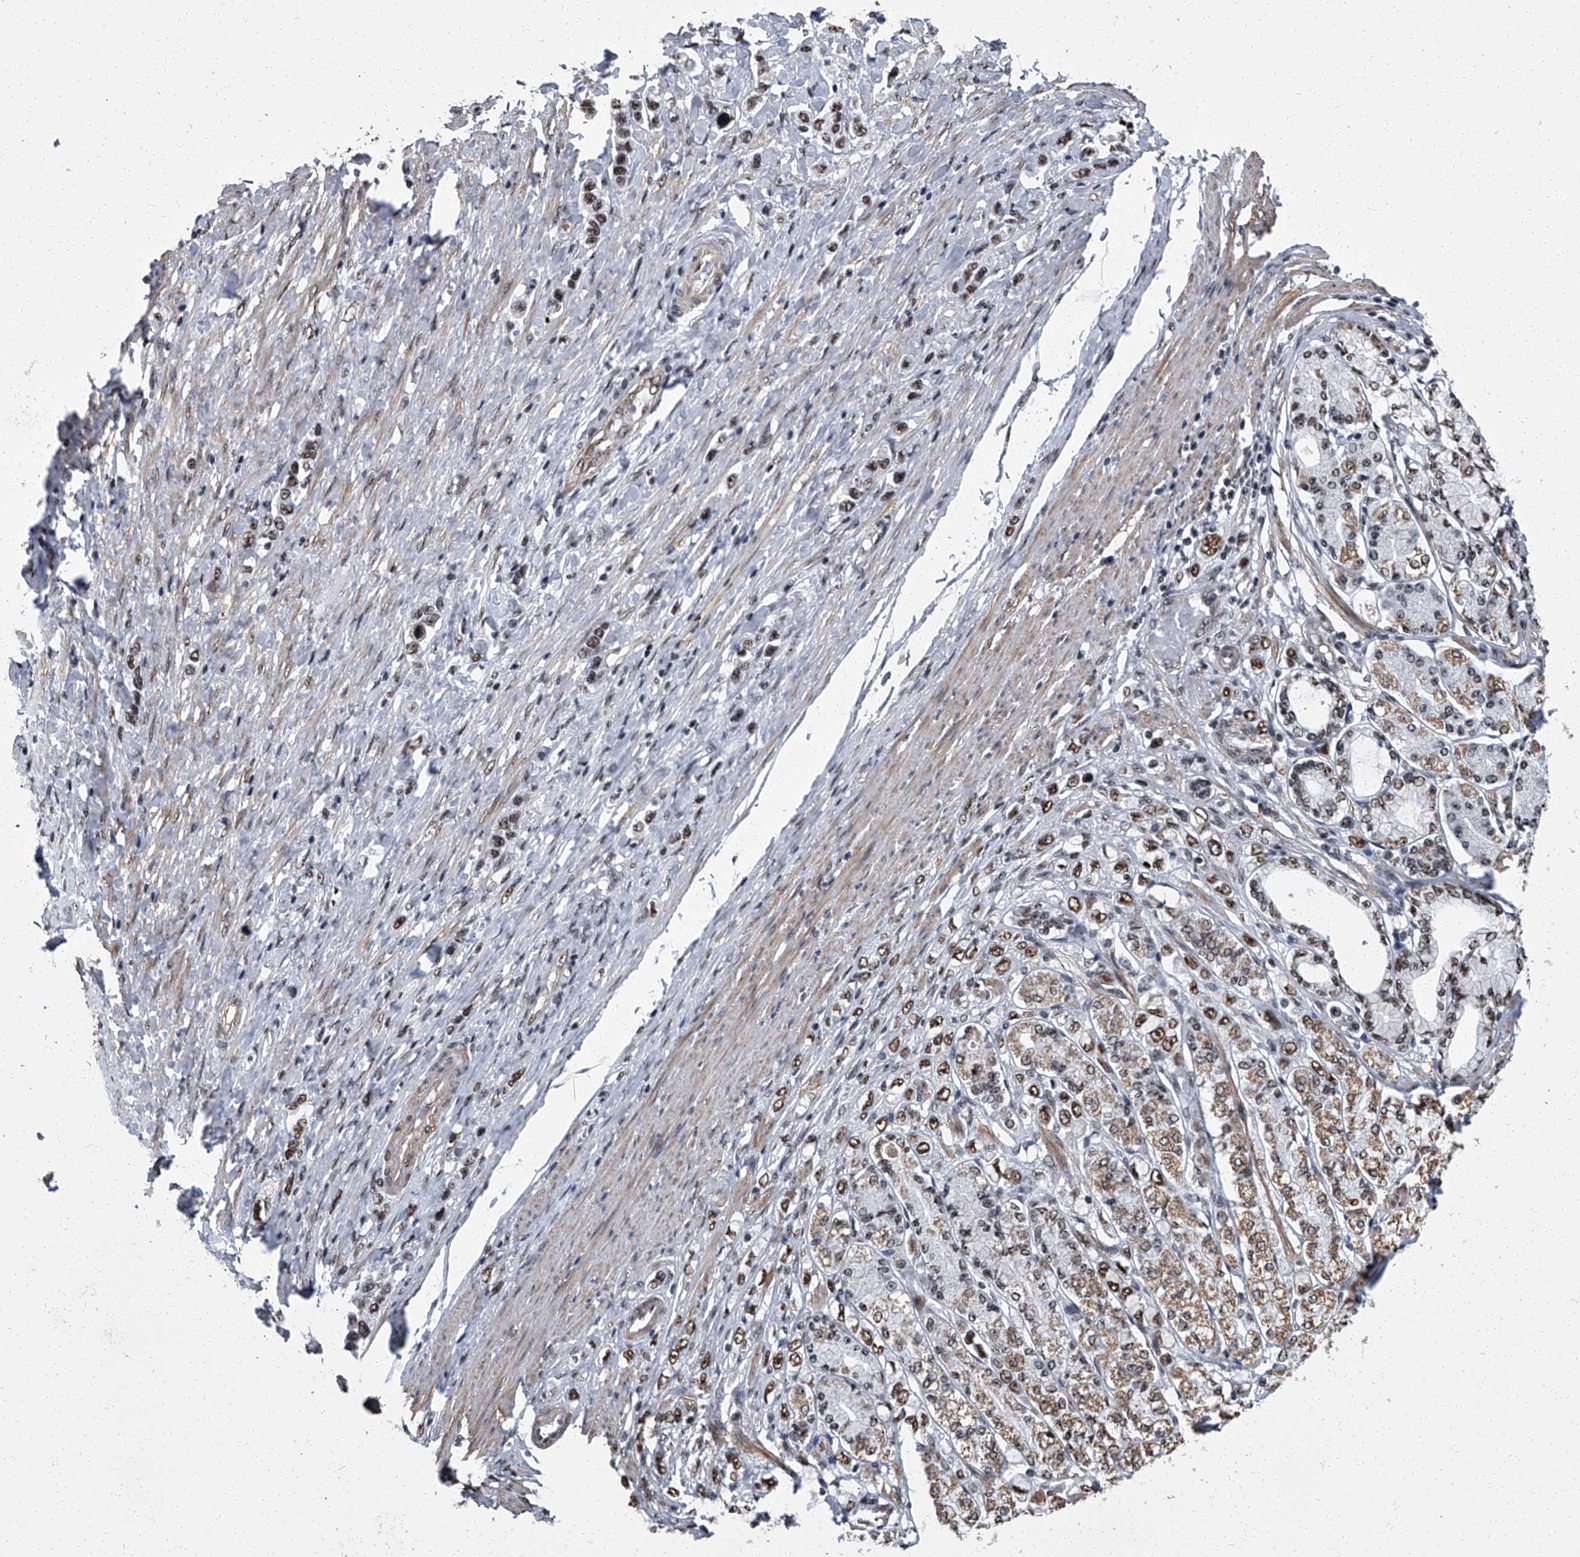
{"staining": {"intensity": "moderate", "quantity": ">75%", "location": "nuclear"}, "tissue": "stomach cancer", "cell_type": "Tumor cells", "image_type": "cancer", "snomed": [{"axis": "morphology", "description": "Adenocarcinoma, NOS"}, {"axis": "topography", "description": "Stomach"}], "caption": "Human stomach cancer stained with a protein marker shows moderate staining in tumor cells.", "gene": "ZNF518B", "patient": {"sex": "female", "age": 65}}